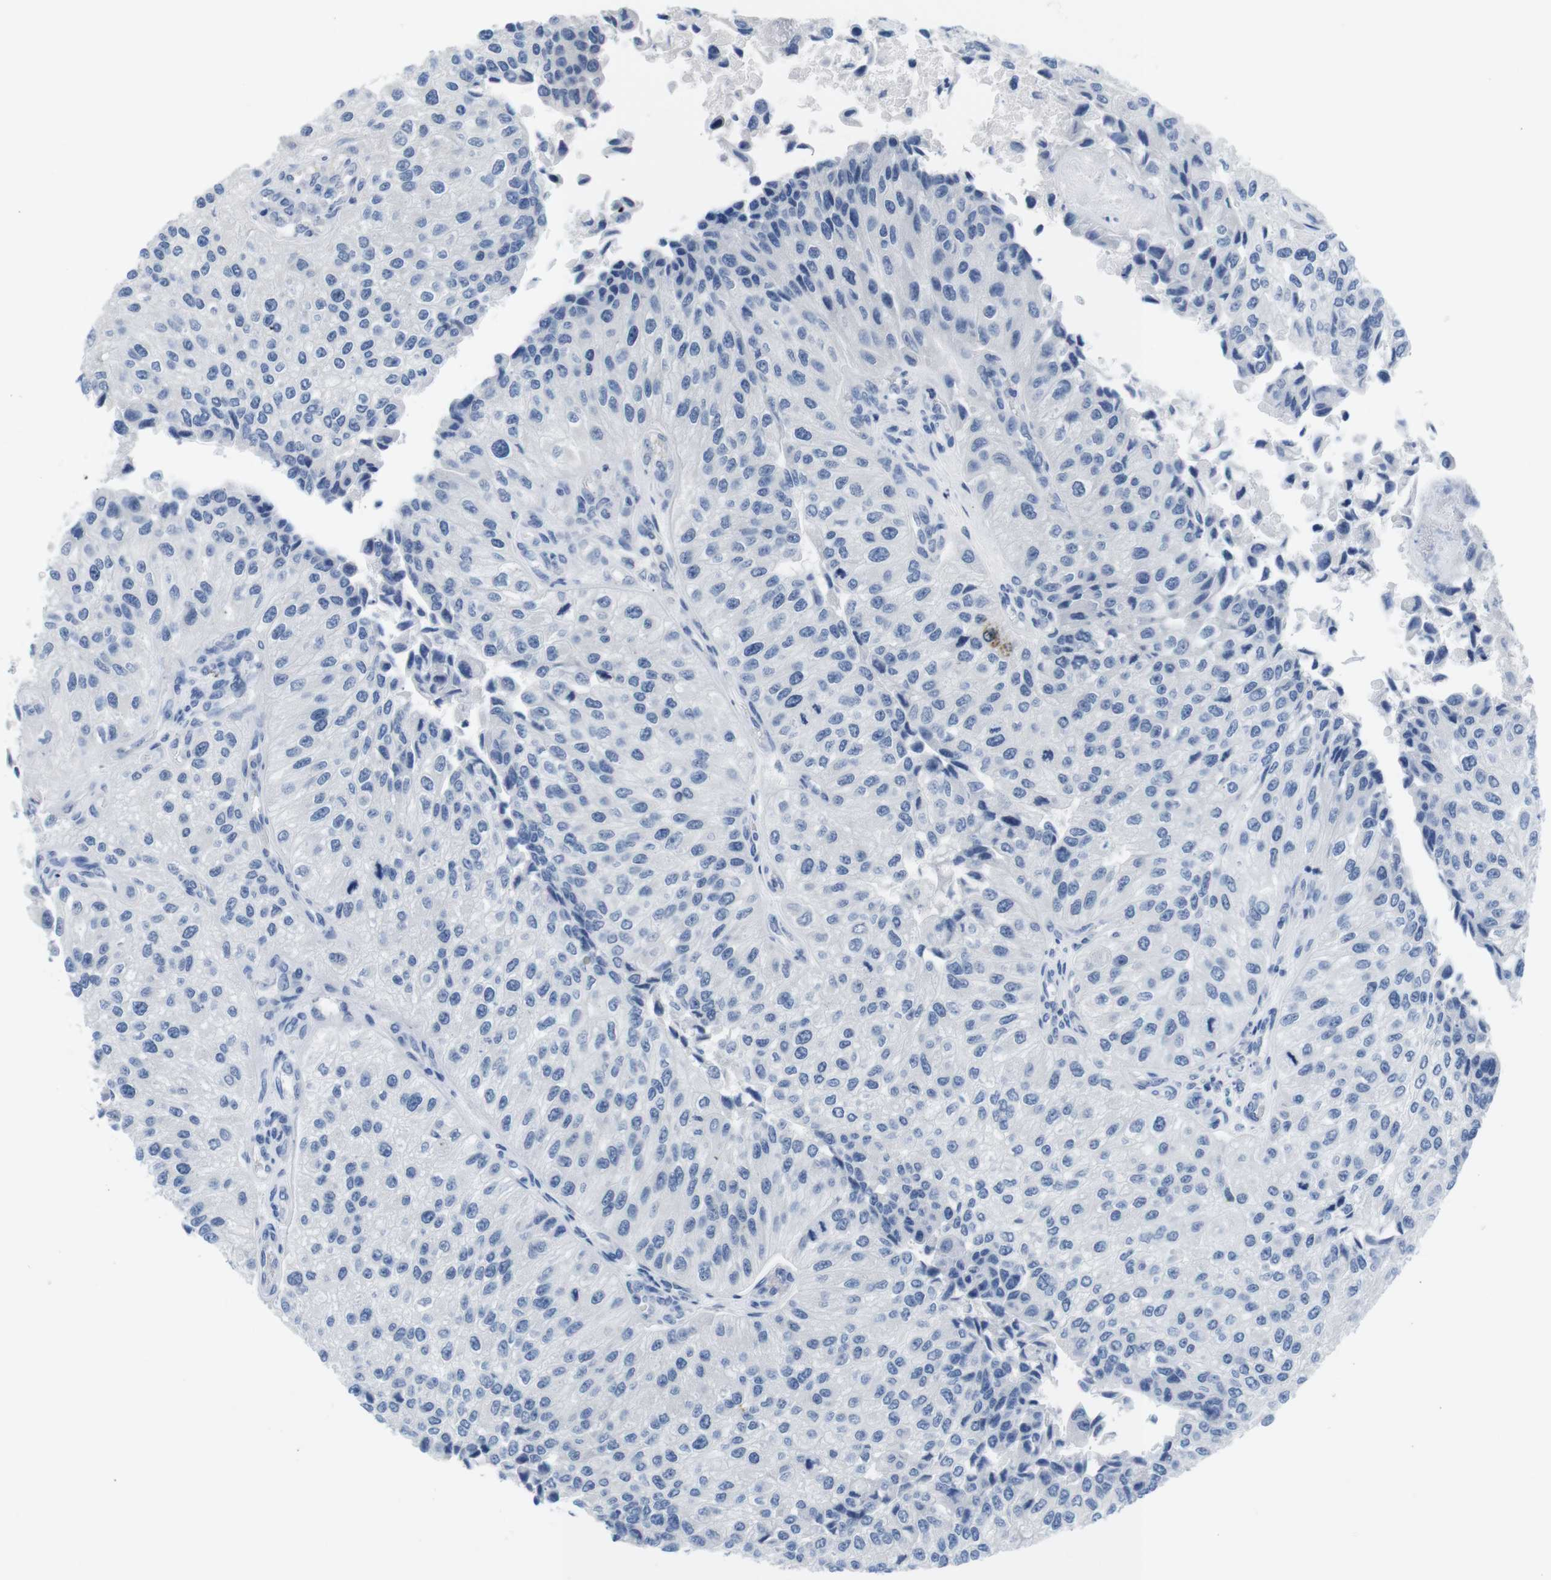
{"staining": {"intensity": "negative", "quantity": "none", "location": "none"}, "tissue": "urothelial cancer", "cell_type": "Tumor cells", "image_type": "cancer", "snomed": [{"axis": "morphology", "description": "Urothelial carcinoma, High grade"}, {"axis": "topography", "description": "Kidney"}, {"axis": "topography", "description": "Urinary bladder"}], "caption": "A photomicrograph of human high-grade urothelial carcinoma is negative for staining in tumor cells. Nuclei are stained in blue.", "gene": "MAP6", "patient": {"sex": "male", "age": 77}}